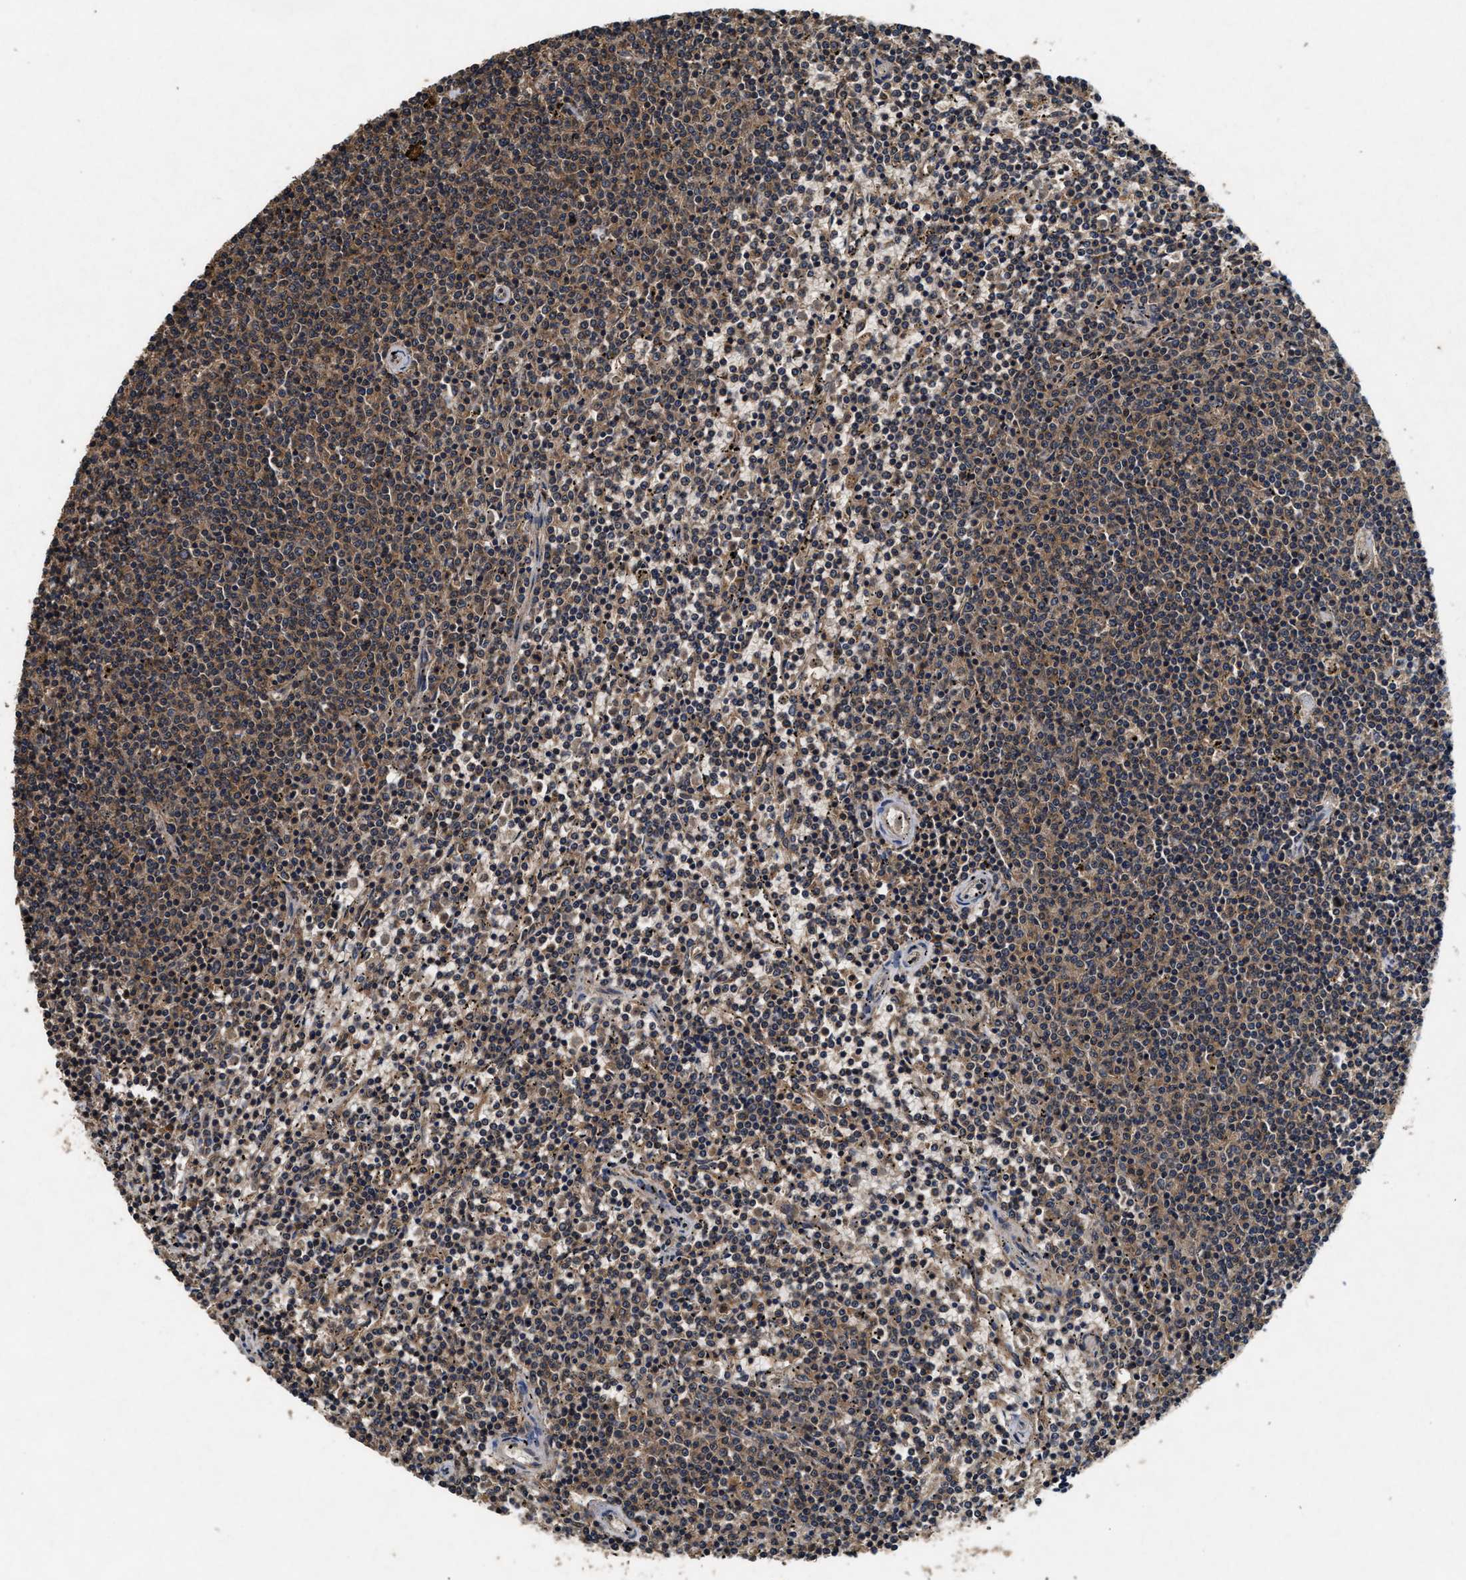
{"staining": {"intensity": "moderate", "quantity": ">75%", "location": "cytoplasmic/membranous"}, "tissue": "lymphoma", "cell_type": "Tumor cells", "image_type": "cancer", "snomed": [{"axis": "morphology", "description": "Malignant lymphoma, non-Hodgkin's type, Low grade"}, {"axis": "topography", "description": "Spleen"}], "caption": "Protein analysis of malignant lymphoma, non-Hodgkin's type (low-grade) tissue demonstrates moderate cytoplasmic/membranous positivity in about >75% of tumor cells.", "gene": "PDAP1", "patient": {"sex": "female", "age": 50}}